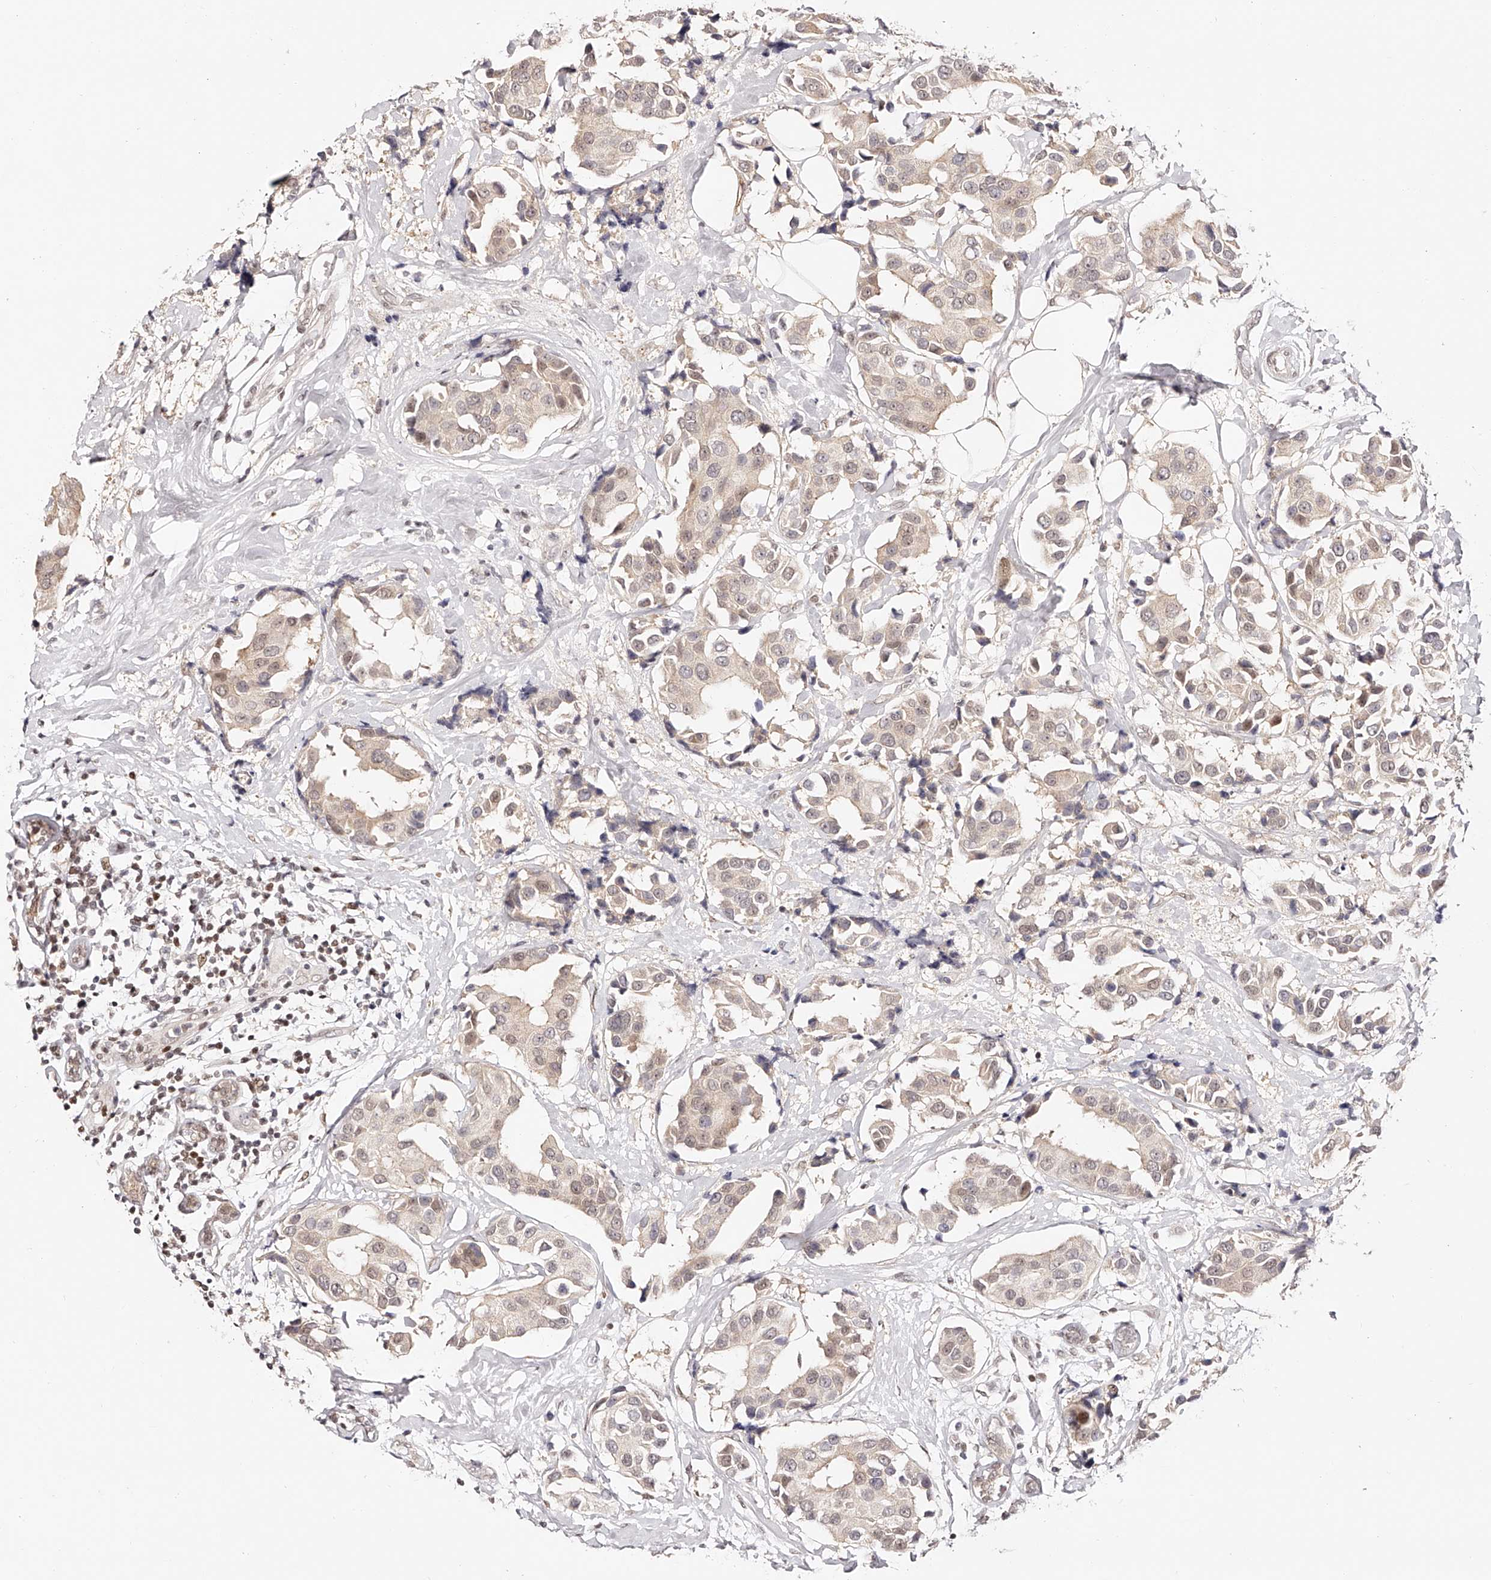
{"staining": {"intensity": "weak", "quantity": "25%-75%", "location": "cytoplasmic/membranous,nuclear"}, "tissue": "breast cancer", "cell_type": "Tumor cells", "image_type": "cancer", "snomed": [{"axis": "morphology", "description": "Normal tissue, NOS"}, {"axis": "morphology", "description": "Duct carcinoma"}, {"axis": "topography", "description": "Breast"}], "caption": "Breast cancer stained with immunohistochemistry (IHC) reveals weak cytoplasmic/membranous and nuclear staining in about 25%-75% of tumor cells.", "gene": "USF3", "patient": {"sex": "female", "age": 39}}